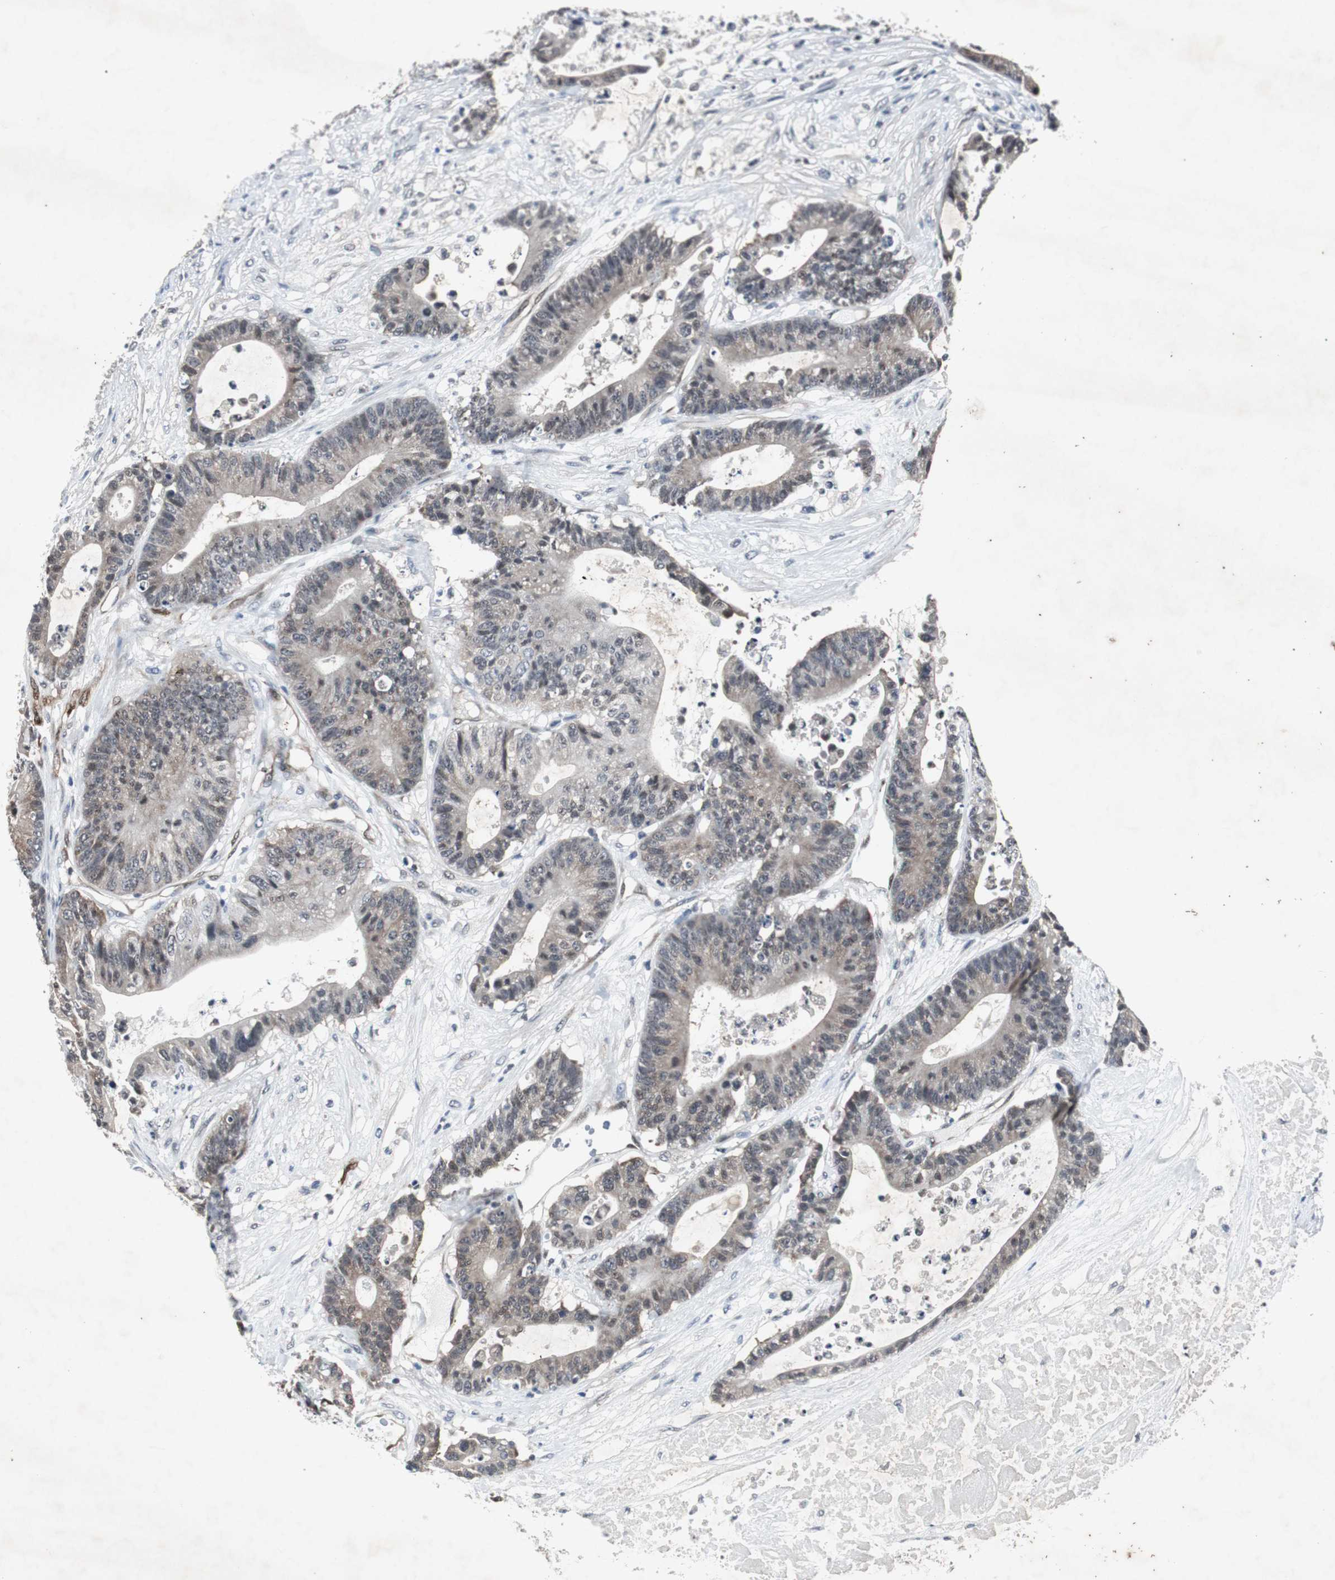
{"staining": {"intensity": "weak", "quantity": "25%-75%", "location": "cytoplasmic/membranous"}, "tissue": "colorectal cancer", "cell_type": "Tumor cells", "image_type": "cancer", "snomed": [{"axis": "morphology", "description": "Adenocarcinoma, NOS"}, {"axis": "topography", "description": "Colon"}], "caption": "Immunohistochemistry of human colorectal adenocarcinoma demonstrates low levels of weak cytoplasmic/membranous positivity in approximately 25%-75% of tumor cells.", "gene": "SMAD1", "patient": {"sex": "female", "age": 84}}